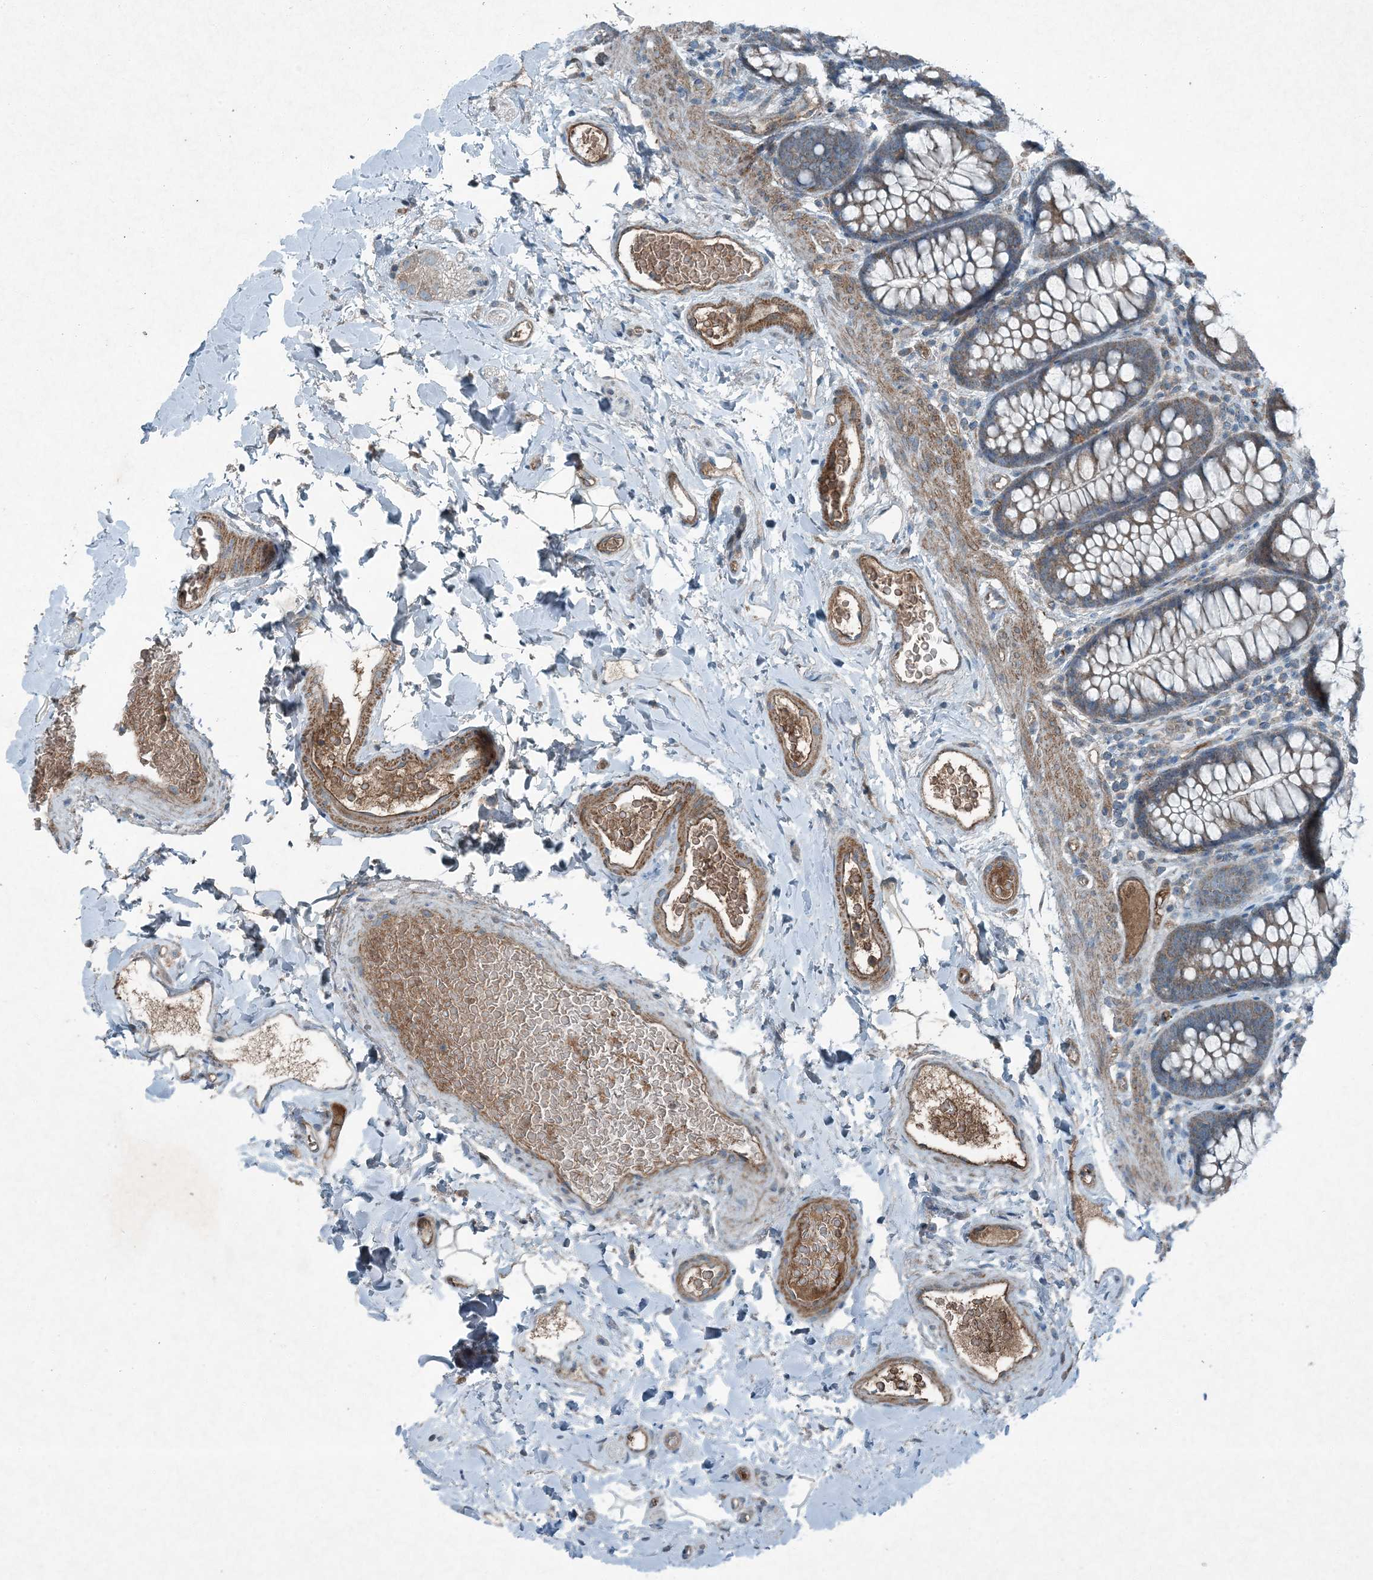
{"staining": {"intensity": "moderate", "quantity": ">75%", "location": "cytoplasmic/membranous"}, "tissue": "colon", "cell_type": "Endothelial cells", "image_type": "normal", "snomed": [{"axis": "morphology", "description": "Normal tissue, NOS"}, {"axis": "topography", "description": "Colon"}], "caption": "Immunohistochemistry (IHC) (DAB) staining of benign human colon displays moderate cytoplasmic/membranous protein positivity in approximately >75% of endothelial cells. The staining was performed using DAB, with brown indicating positive protein expression. Nuclei are stained blue with hematoxylin.", "gene": "APOM", "patient": {"sex": "female", "age": 62}}